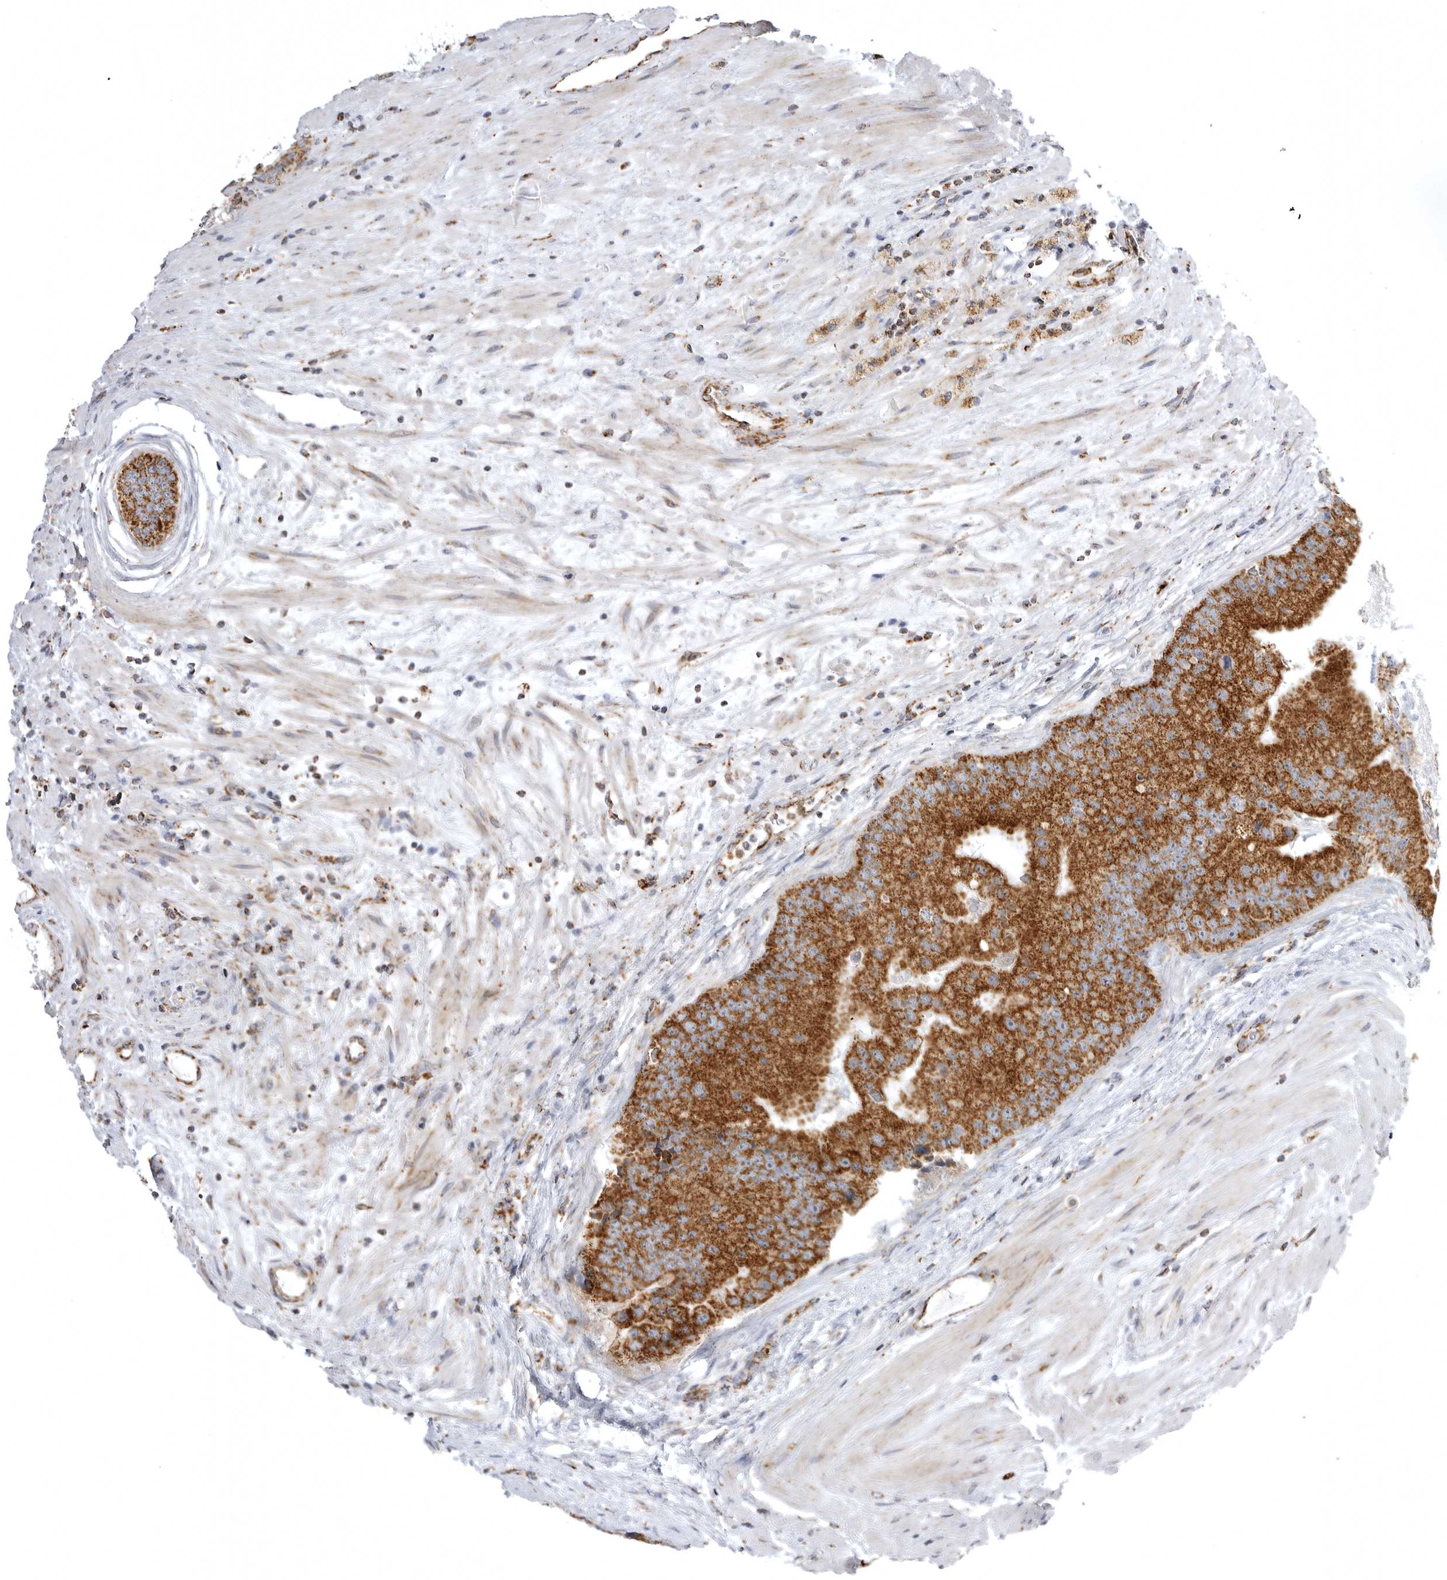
{"staining": {"intensity": "strong", "quantity": ">75%", "location": "cytoplasmic/membranous"}, "tissue": "prostate cancer", "cell_type": "Tumor cells", "image_type": "cancer", "snomed": [{"axis": "morphology", "description": "Adenocarcinoma, High grade"}, {"axis": "topography", "description": "Prostate"}], "caption": "This is an image of immunohistochemistry staining of prostate adenocarcinoma (high-grade), which shows strong staining in the cytoplasmic/membranous of tumor cells.", "gene": "TUFM", "patient": {"sex": "male", "age": 70}}